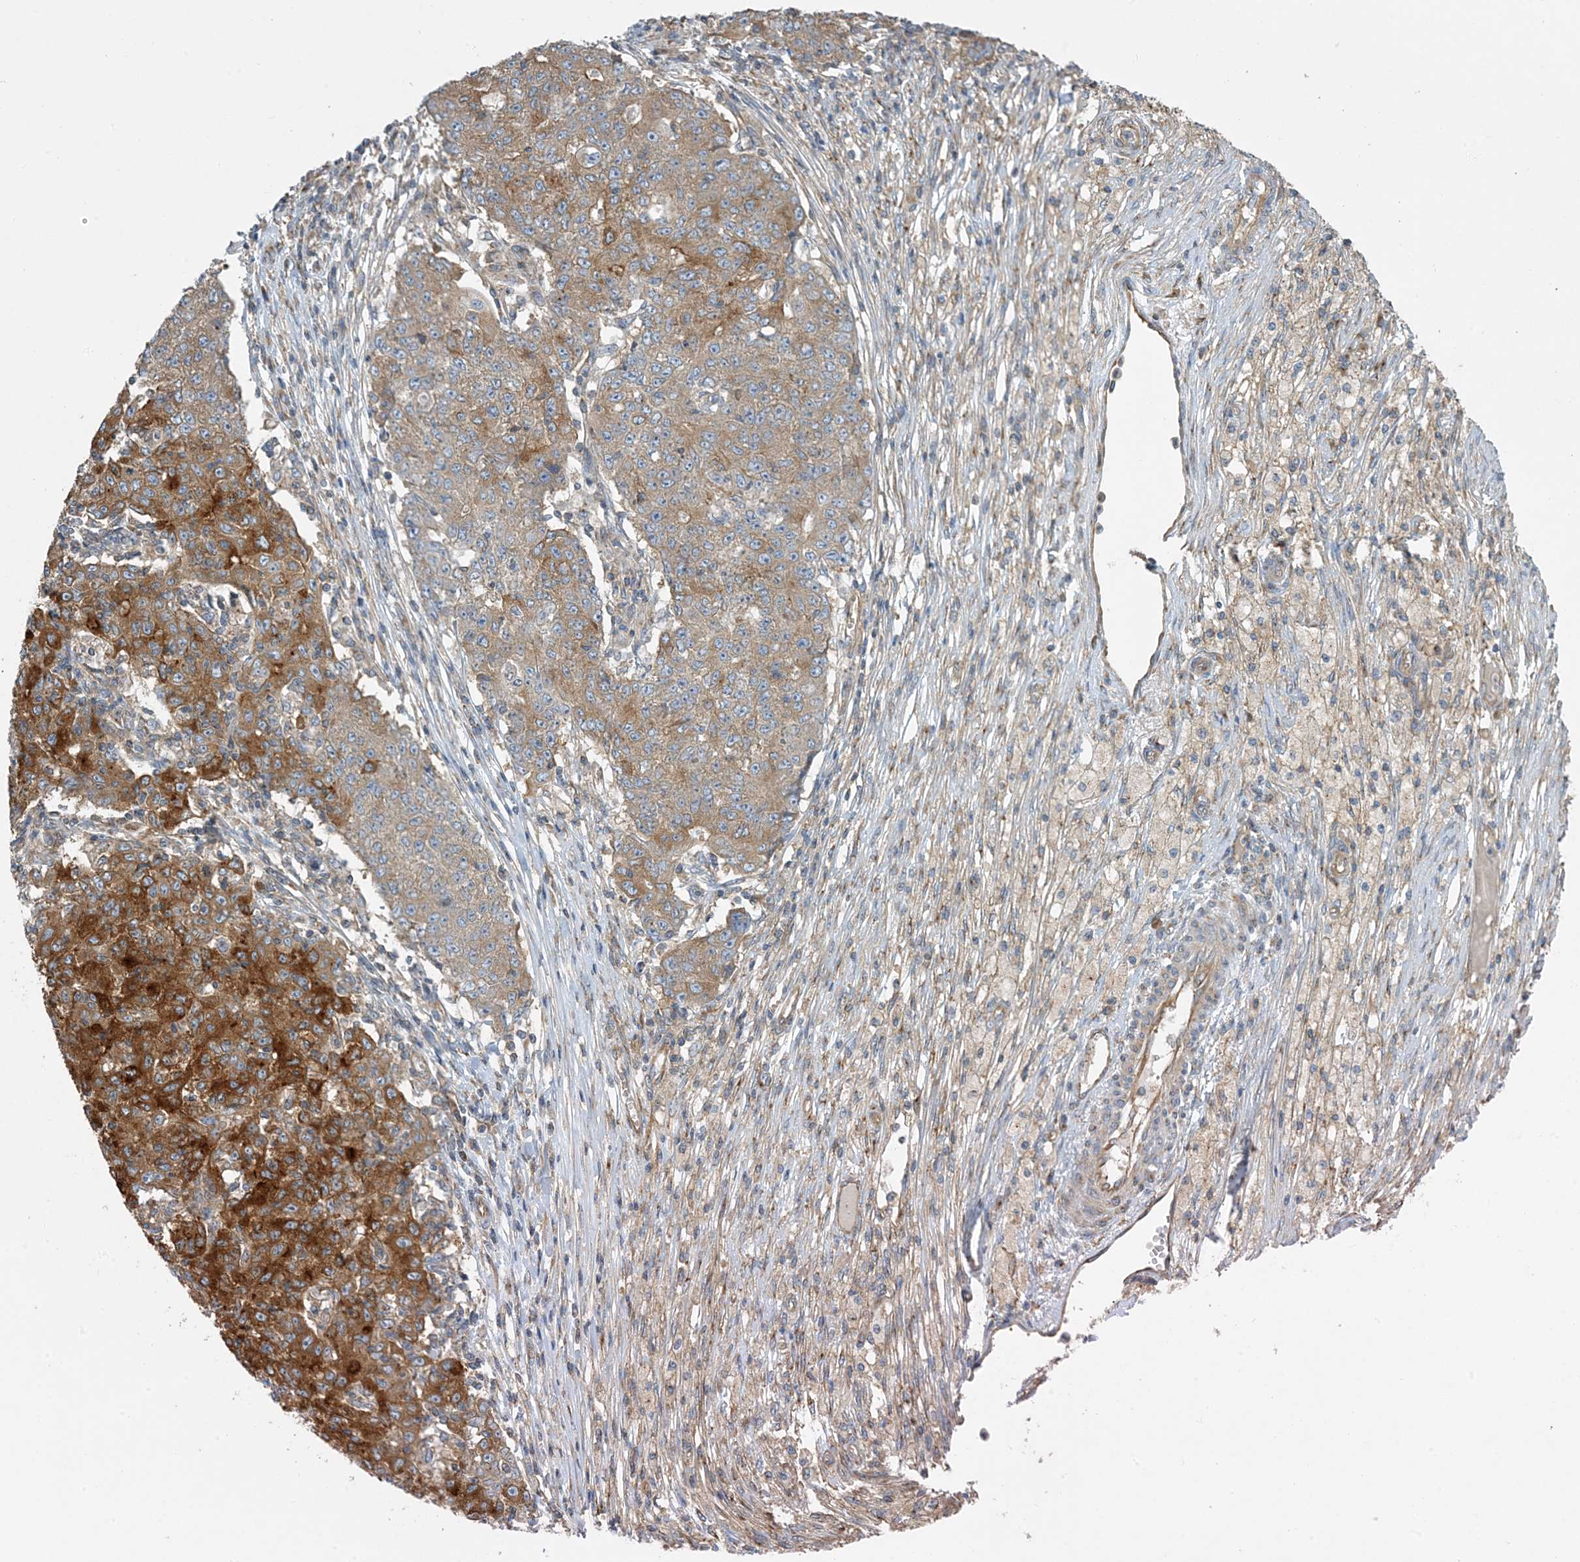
{"staining": {"intensity": "moderate", "quantity": "25%-75%", "location": "cytoplasmic/membranous"}, "tissue": "ovarian cancer", "cell_type": "Tumor cells", "image_type": "cancer", "snomed": [{"axis": "morphology", "description": "Carcinoma, endometroid"}, {"axis": "topography", "description": "Ovary"}], "caption": "Endometroid carcinoma (ovarian) tissue demonstrates moderate cytoplasmic/membranous expression in approximately 25%-75% of tumor cells, visualized by immunohistochemistry.", "gene": "SIDT1", "patient": {"sex": "female", "age": 42}}